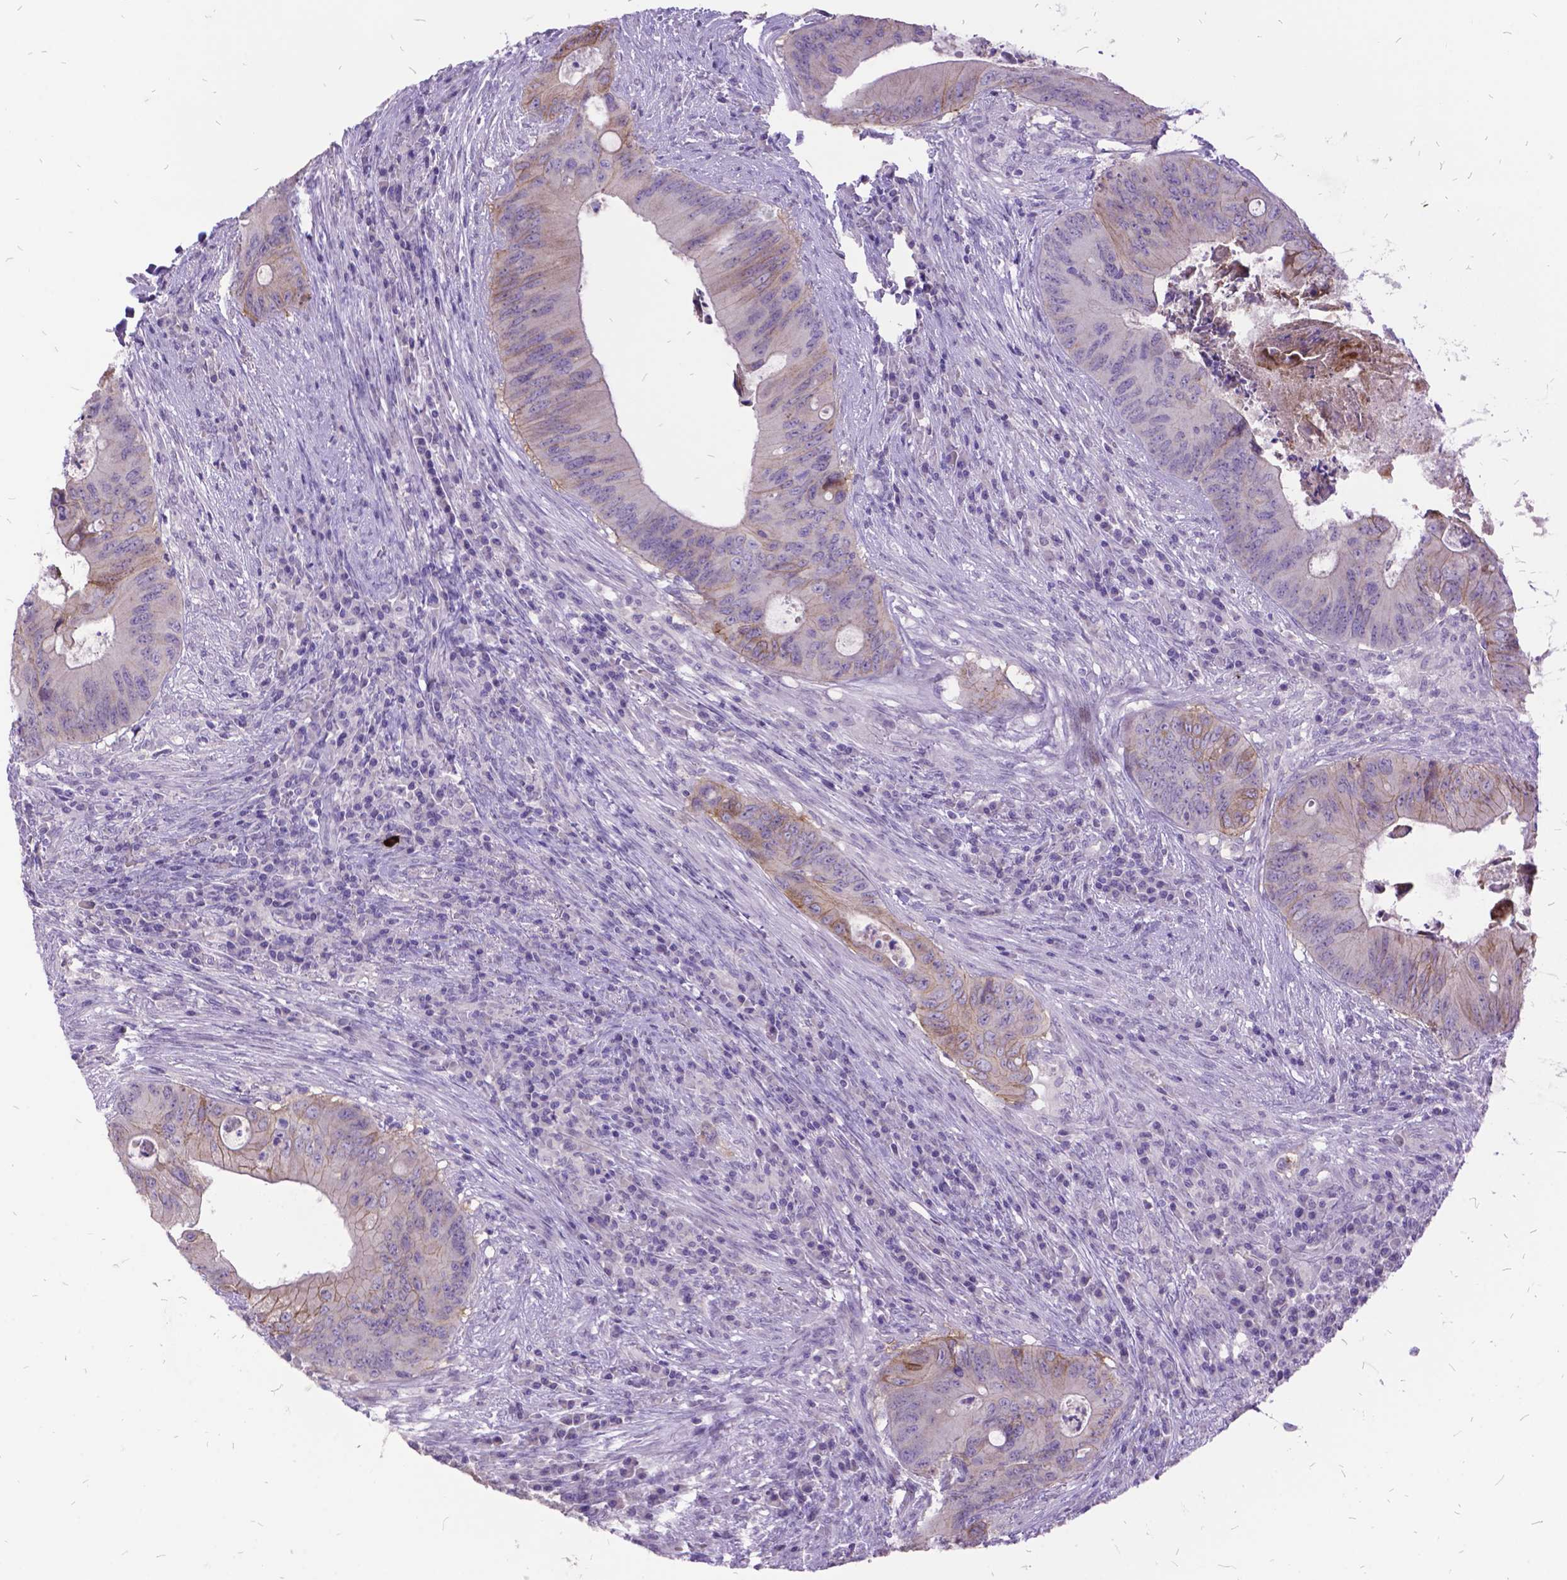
{"staining": {"intensity": "weak", "quantity": "25%-75%", "location": "cytoplasmic/membranous"}, "tissue": "colorectal cancer", "cell_type": "Tumor cells", "image_type": "cancer", "snomed": [{"axis": "morphology", "description": "Adenocarcinoma, NOS"}, {"axis": "topography", "description": "Colon"}], "caption": "Brown immunohistochemical staining in human colorectal adenocarcinoma shows weak cytoplasmic/membranous staining in approximately 25%-75% of tumor cells. (DAB (3,3'-diaminobenzidine) IHC, brown staining for protein, blue staining for nuclei).", "gene": "ITGB6", "patient": {"sex": "female", "age": 74}}